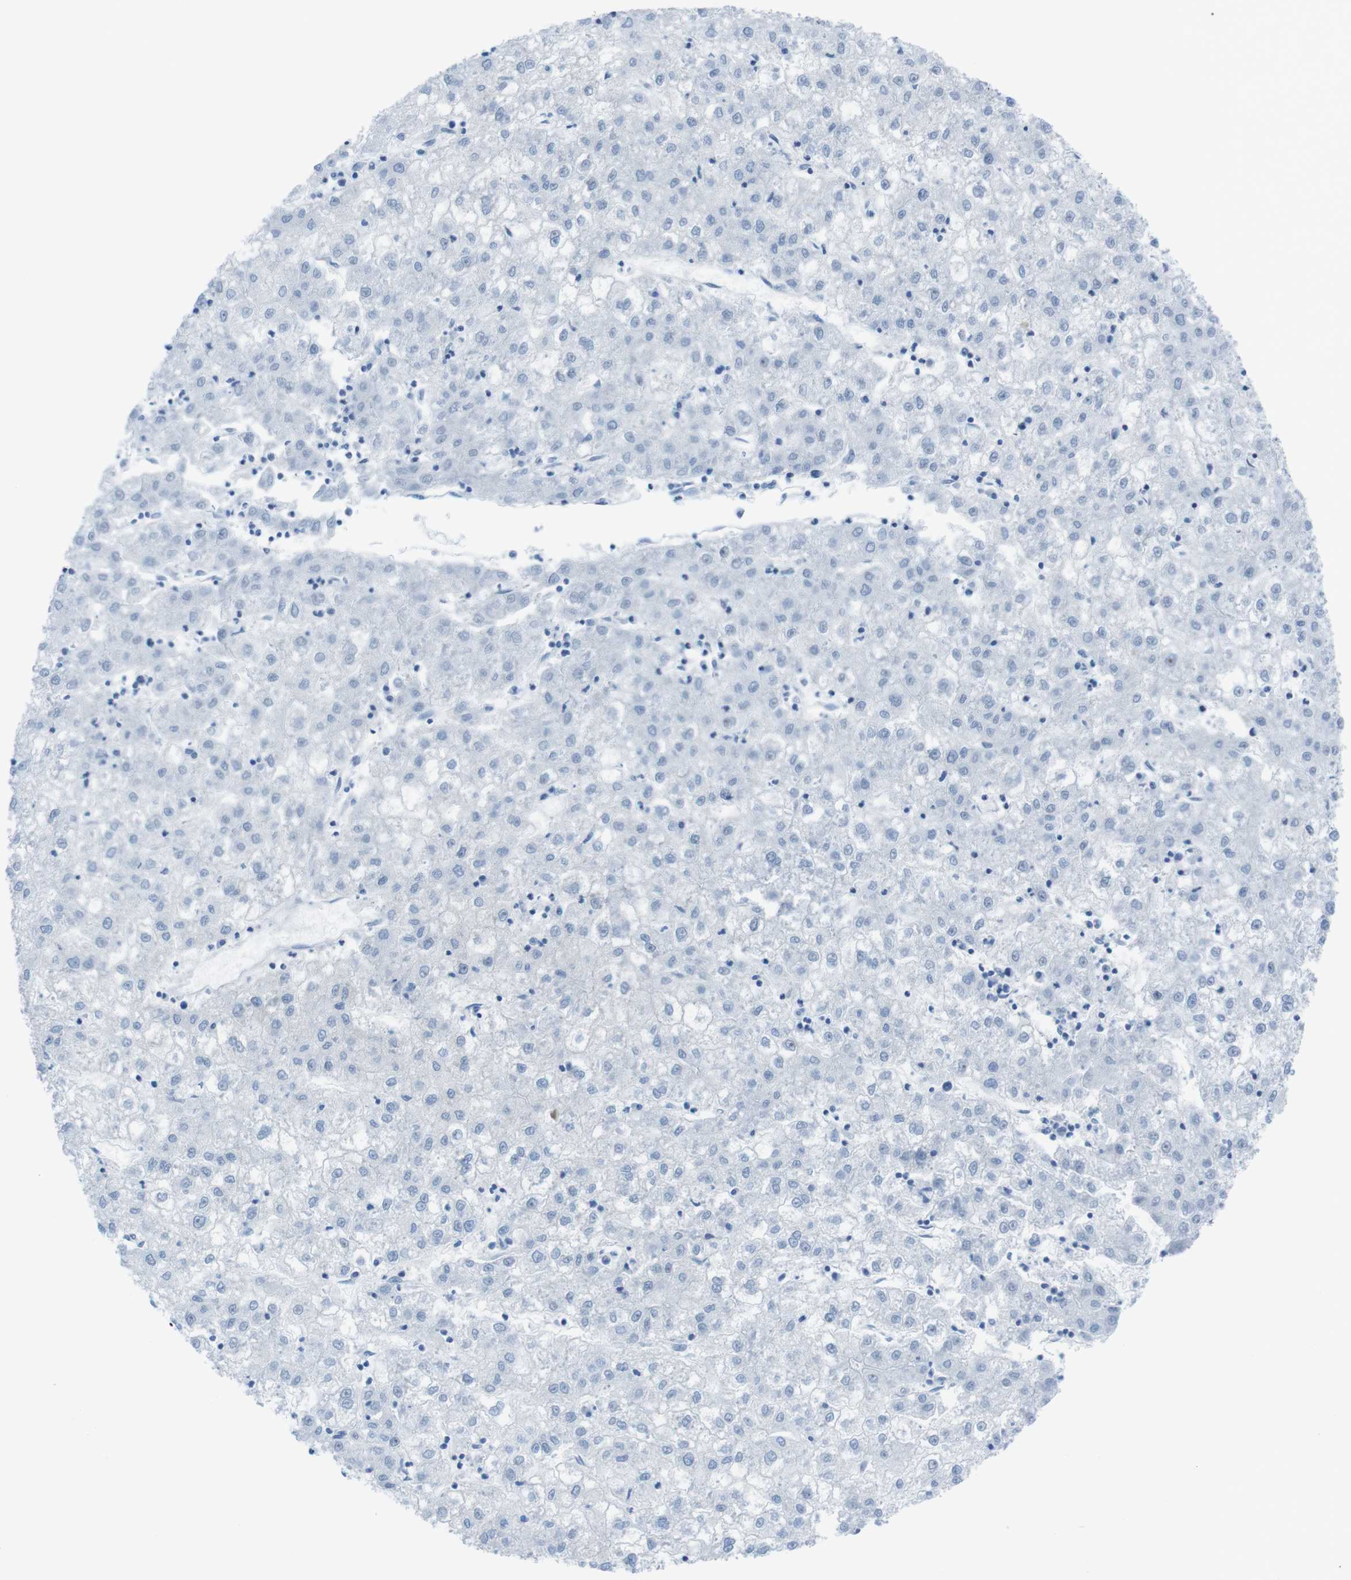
{"staining": {"intensity": "negative", "quantity": "none", "location": "none"}, "tissue": "liver cancer", "cell_type": "Tumor cells", "image_type": "cancer", "snomed": [{"axis": "morphology", "description": "Carcinoma, Hepatocellular, NOS"}, {"axis": "topography", "description": "Liver"}], "caption": "This histopathology image is of liver hepatocellular carcinoma stained with IHC to label a protein in brown with the nuclei are counter-stained blue. There is no positivity in tumor cells.", "gene": "DIAPH2", "patient": {"sex": "male", "age": 72}}